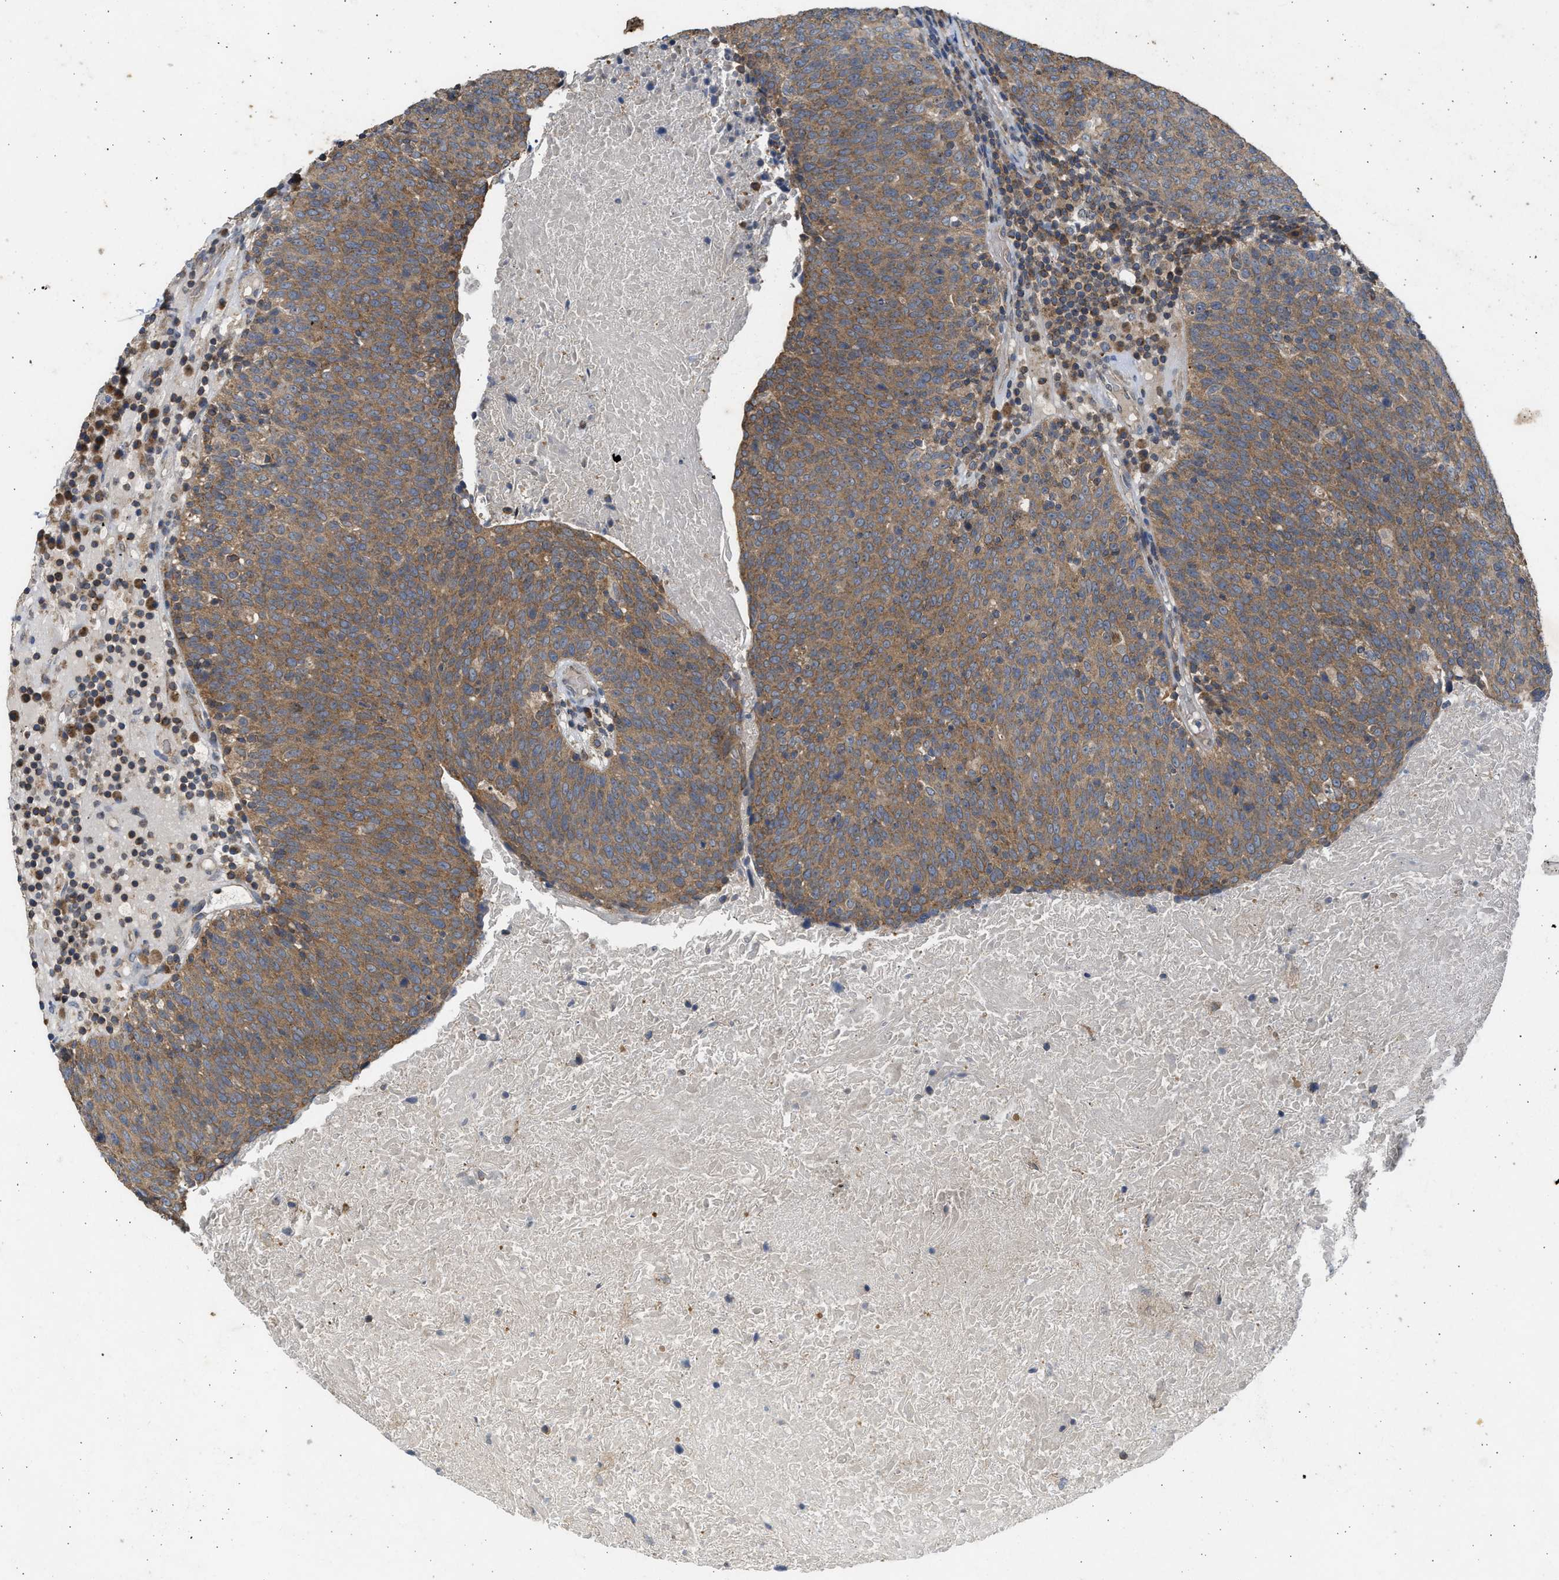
{"staining": {"intensity": "moderate", "quantity": ">75%", "location": "cytoplasmic/membranous"}, "tissue": "head and neck cancer", "cell_type": "Tumor cells", "image_type": "cancer", "snomed": [{"axis": "morphology", "description": "Squamous cell carcinoma, NOS"}, {"axis": "morphology", "description": "Squamous cell carcinoma, metastatic, NOS"}, {"axis": "topography", "description": "Lymph node"}, {"axis": "topography", "description": "Head-Neck"}], "caption": "Head and neck squamous cell carcinoma tissue demonstrates moderate cytoplasmic/membranous positivity in approximately >75% of tumor cells", "gene": "CYP1A1", "patient": {"sex": "male", "age": 62}}